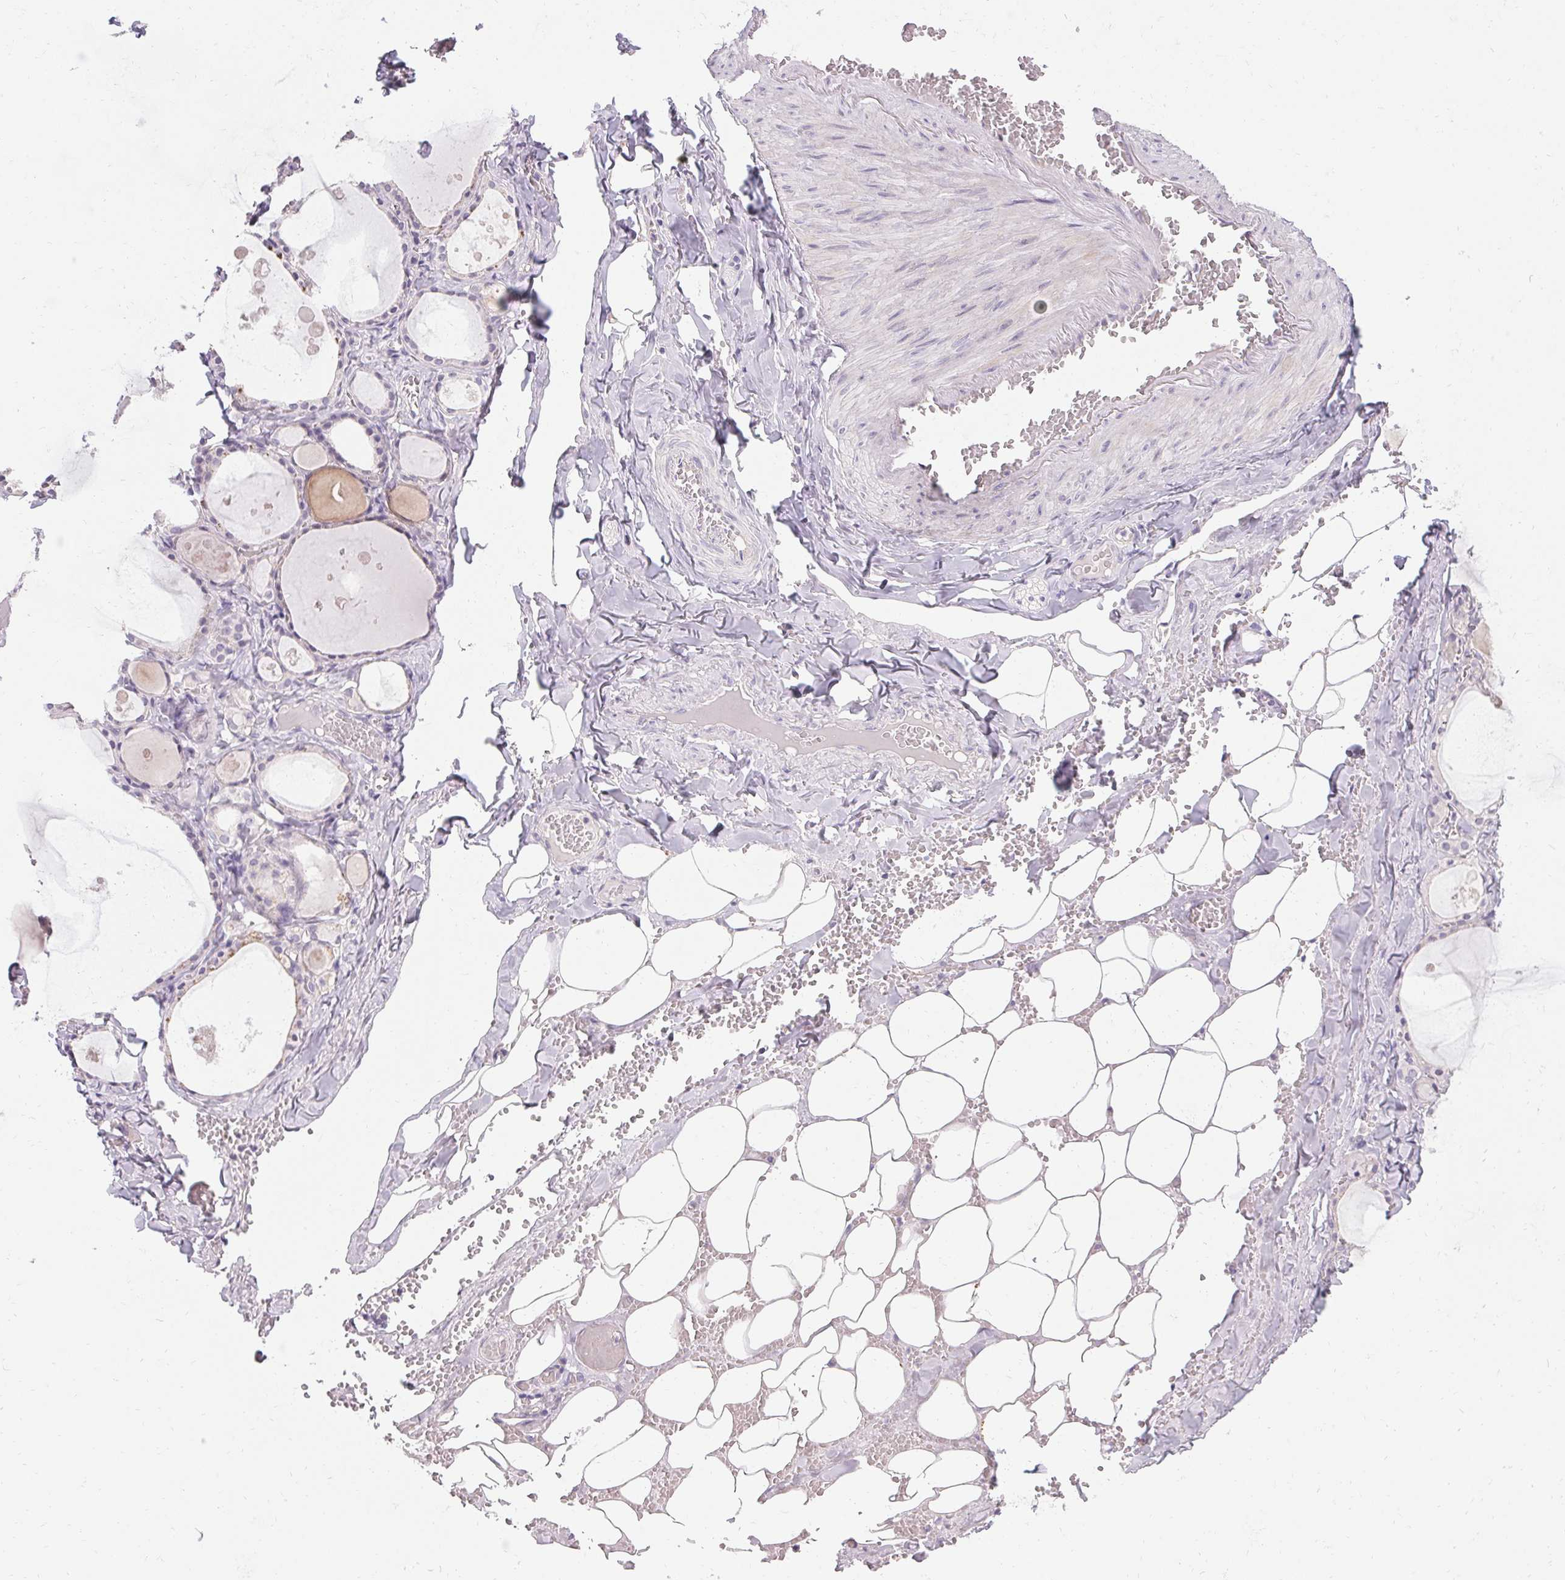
{"staining": {"intensity": "negative", "quantity": "none", "location": "none"}, "tissue": "thyroid gland", "cell_type": "Glandular cells", "image_type": "normal", "snomed": [{"axis": "morphology", "description": "Normal tissue, NOS"}, {"axis": "topography", "description": "Thyroid gland"}], "caption": "High magnification brightfield microscopy of unremarkable thyroid gland stained with DAB (brown) and counterstained with hematoxylin (blue): glandular cells show no significant positivity.", "gene": "HSD17B3", "patient": {"sex": "male", "age": 56}}